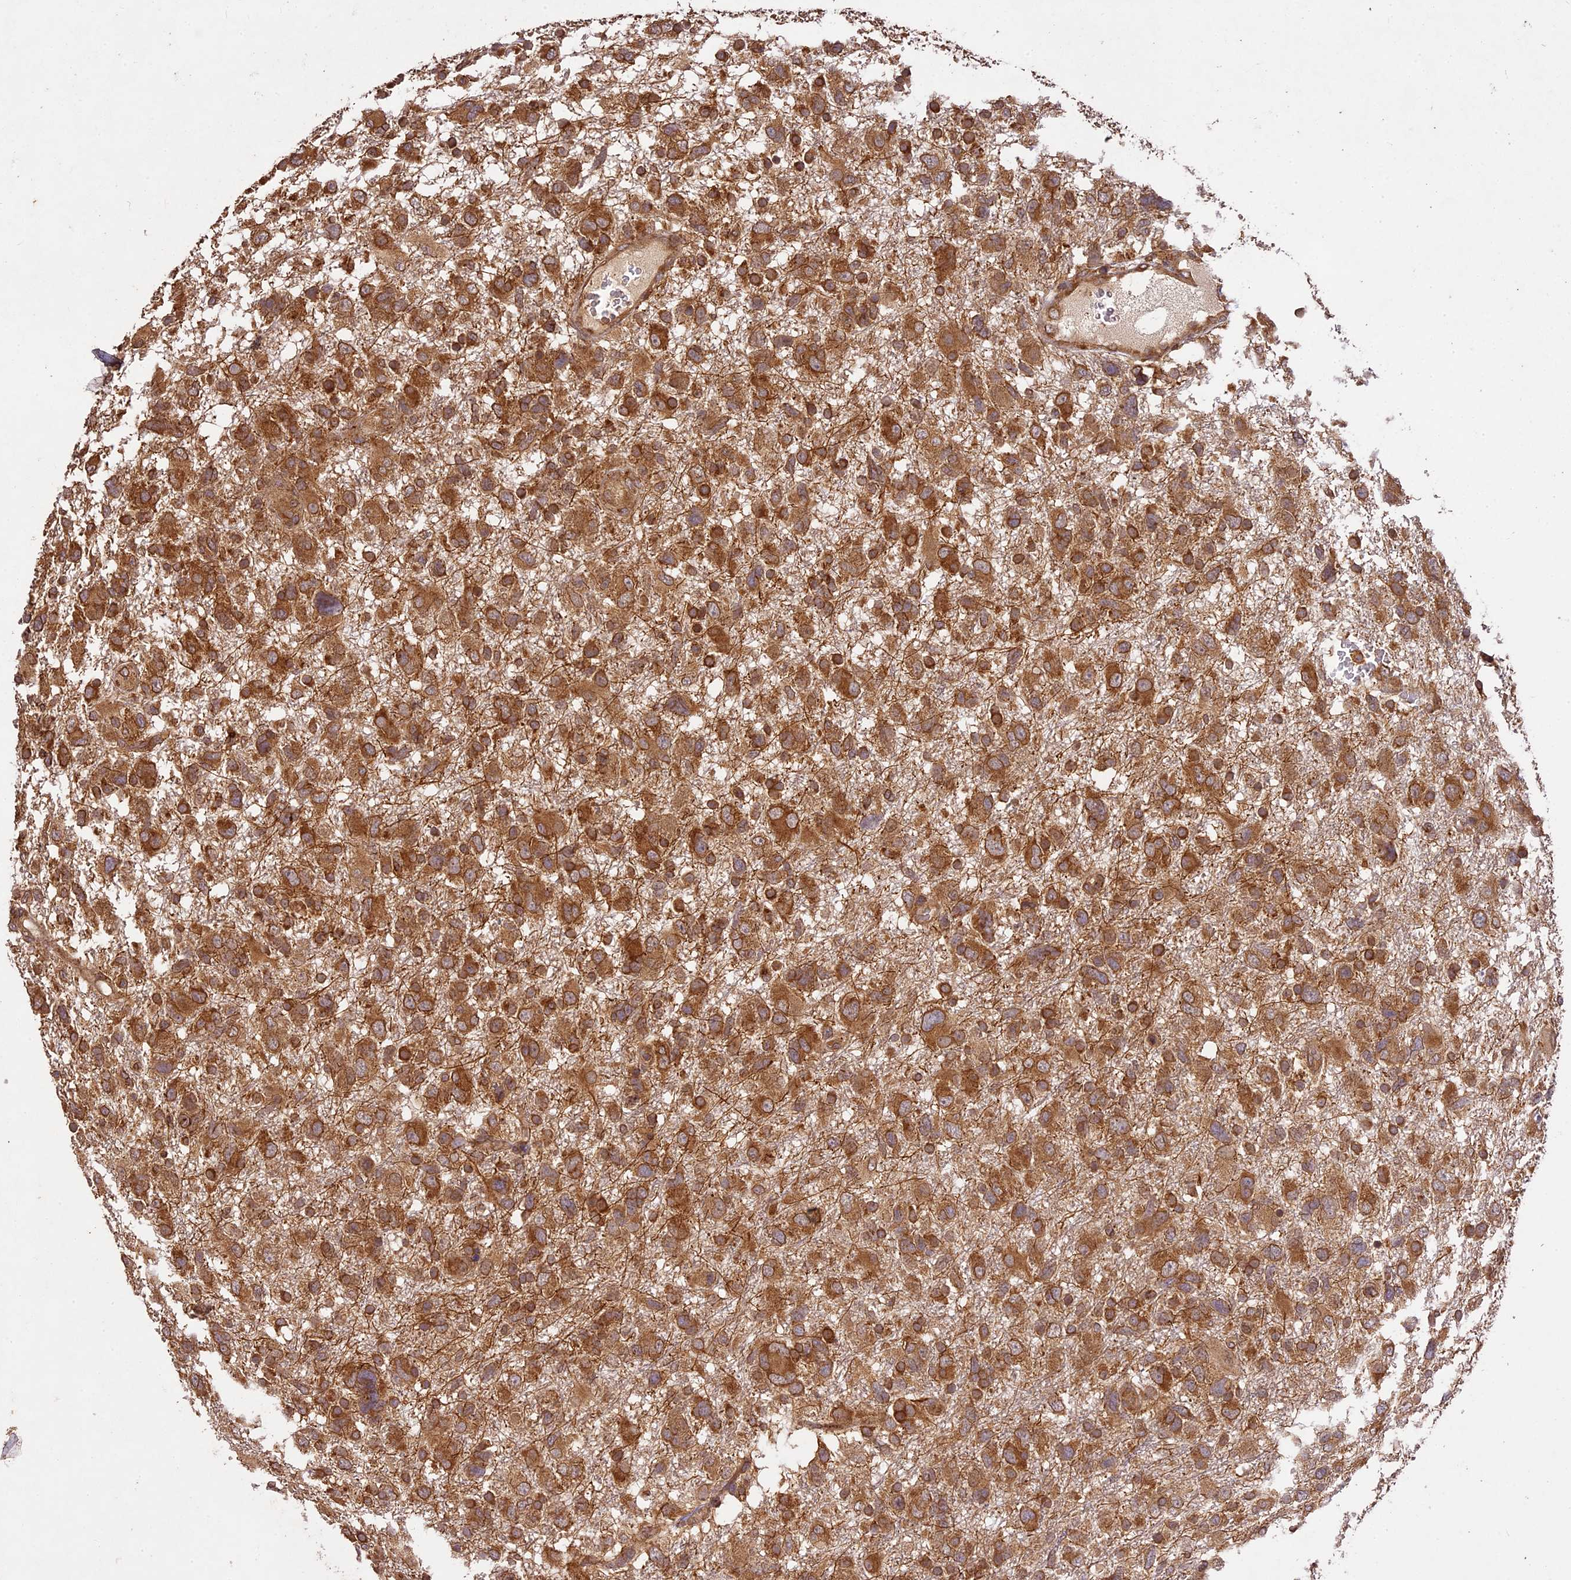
{"staining": {"intensity": "moderate", "quantity": ">75%", "location": "cytoplasmic/membranous"}, "tissue": "glioma", "cell_type": "Tumor cells", "image_type": "cancer", "snomed": [{"axis": "morphology", "description": "Glioma, malignant, High grade"}, {"axis": "topography", "description": "Brain"}], "caption": "Immunohistochemistry (IHC) staining of high-grade glioma (malignant), which exhibits medium levels of moderate cytoplasmic/membranous expression in approximately >75% of tumor cells indicating moderate cytoplasmic/membranous protein positivity. The staining was performed using DAB (3,3'-diaminobenzidine) (brown) for protein detection and nuclei were counterstained in hematoxylin (blue).", "gene": "BRAP", "patient": {"sex": "male", "age": 61}}